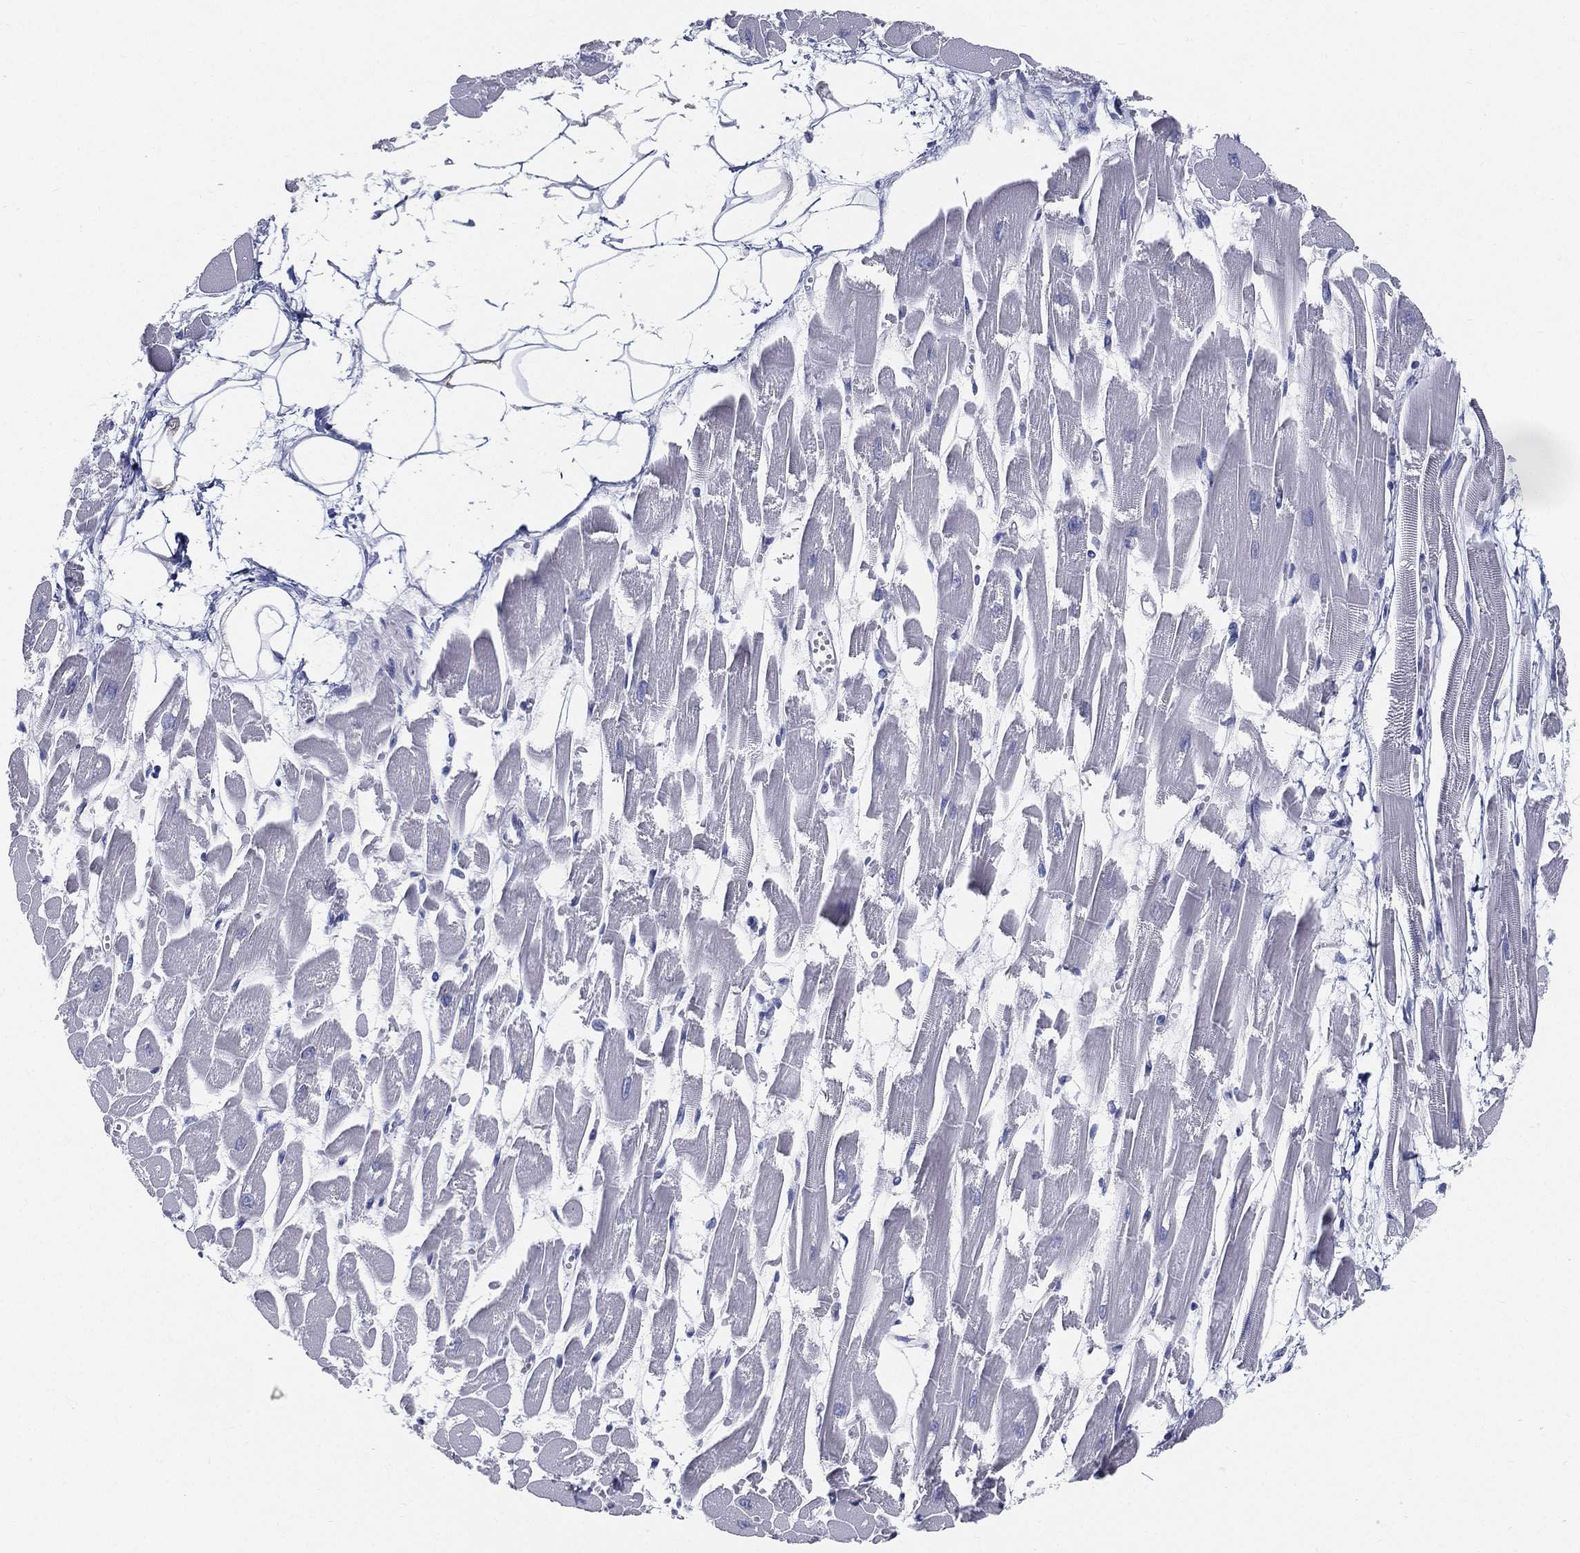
{"staining": {"intensity": "negative", "quantity": "none", "location": "none"}, "tissue": "heart muscle", "cell_type": "Cardiomyocytes", "image_type": "normal", "snomed": [{"axis": "morphology", "description": "Normal tissue, NOS"}, {"axis": "topography", "description": "Heart"}], "caption": "High power microscopy micrograph of an immunohistochemistry (IHC) micrograph of benign heart muscle, revealing no significant expression in cardiomyocytes. (Immunohistochemistry, brightfield microscopy, high magnification).", "gene": "STS", "patient": {"sex": "female", "age": 52}}